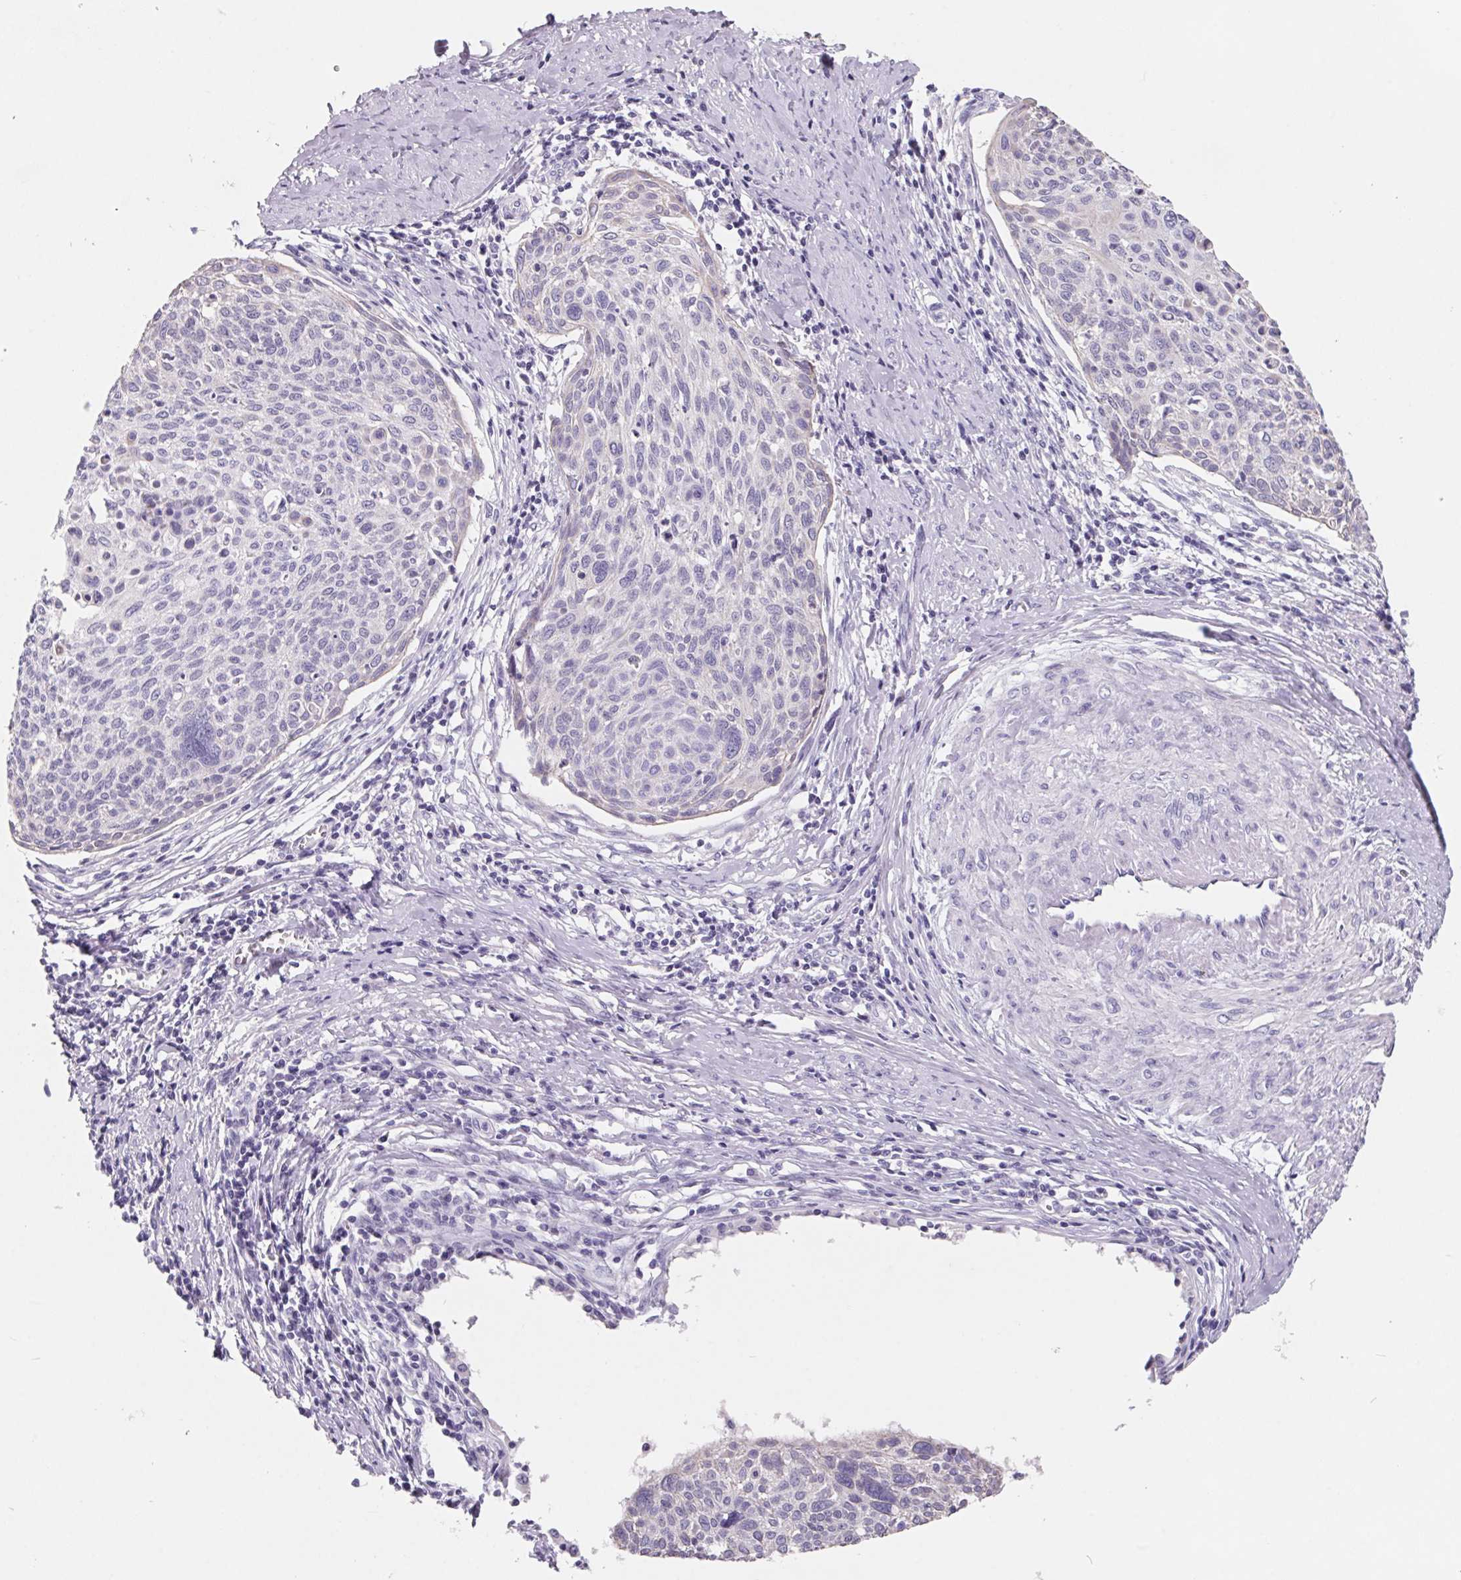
{"staining": {"intensity": "negative", "quantity": "none", "location": "none"}, "tissue": "cervical cancer", "cell_type": "Tumor cells", "image_type": "cancer", "snomed": [{"axis": "morphology", "description": "Squamous cell carcinoma, NOS"}, {"axis": "topography", "description": "Cervix"}], "caption": "This is an immunohistochemistry image of human squamous cell carcinoma (cervical). There is no expression in tumor cells.", "gene": "FDX1", "patient": {"sex": "female", "age": 49}}